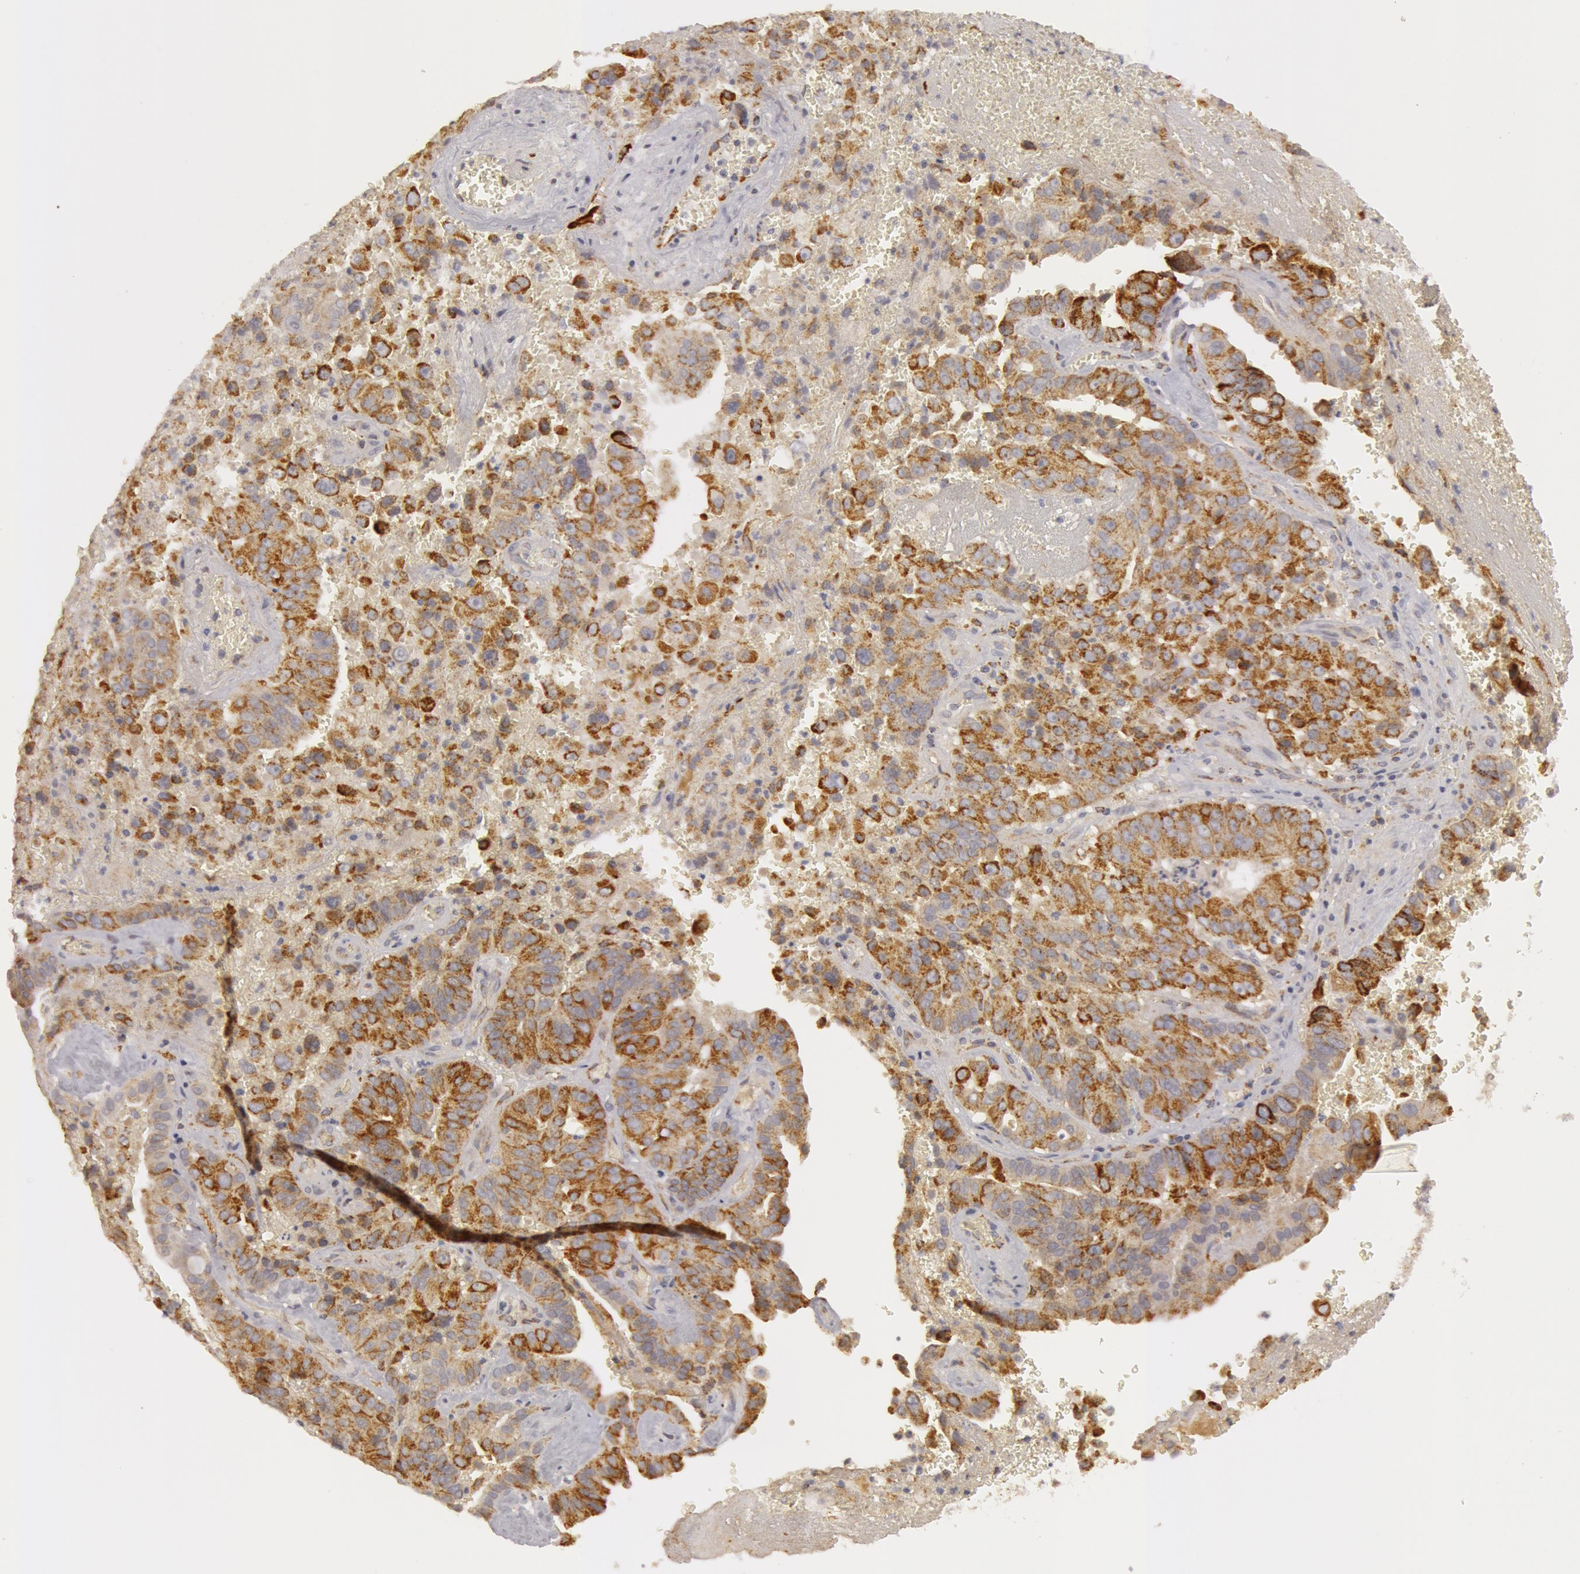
{"staining": {"intensity": "moderate", "quantity": ">75%", "location": "cytoplasmic/membranous"}, "tissue": "liver cancer", "cell_type": "Tumor cells", "image_type": "cancer", "snomed": [{"axis": "morphology", "description": "Cholangiocarcinoma"}, {"axis": "topography", "description": "Liver"}], "caption": "Immunohistochemistry (IHC) photomicrograph of human liver cancer stained for a protein (brown), which shows medium levels of moderate cytoplasmic/membranous expression in about >75% of tumor cells.", "gene": "C7", "patient": {"sex": "female", "age": 79}}